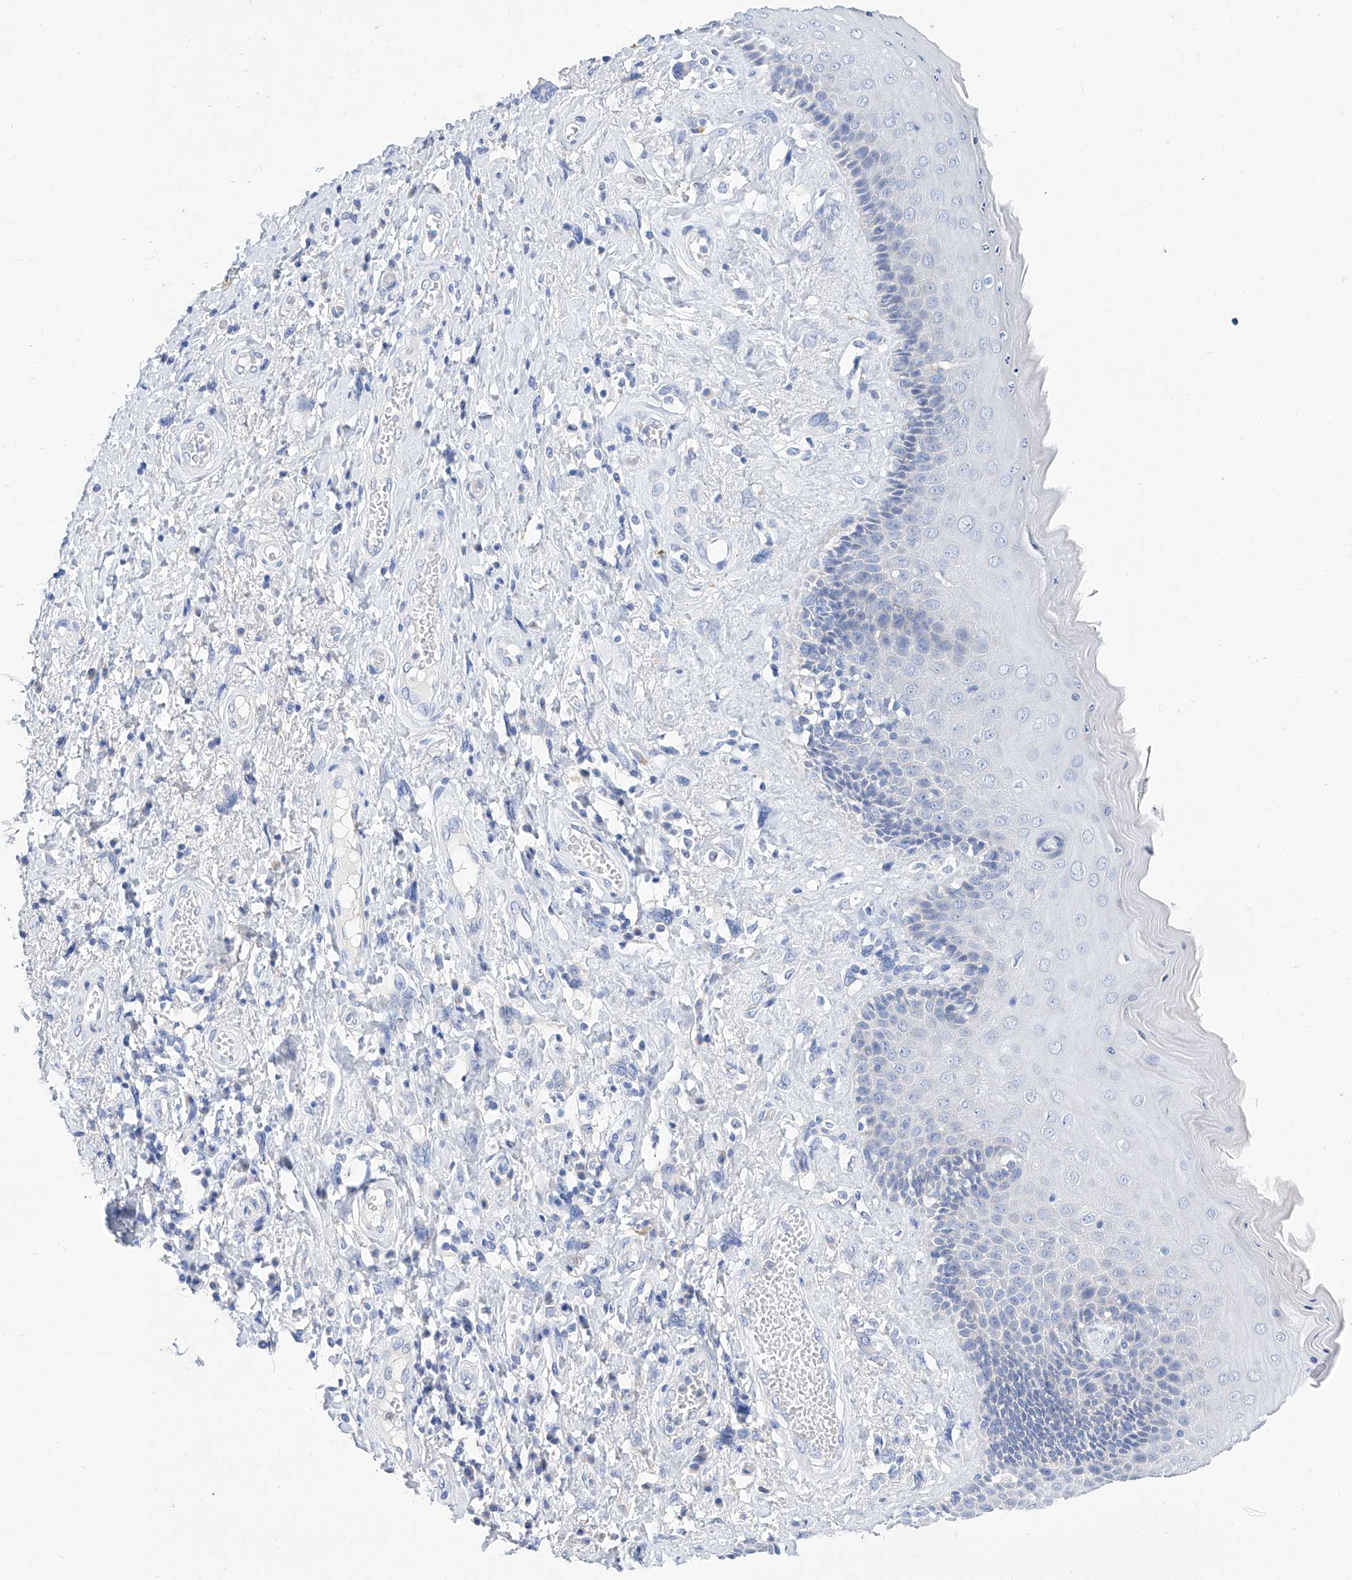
{"staining": {"intensity": "moderate", "quantity": "<25%", "location": "cytoplasmic/membranous"}, "tissue": "skin", "cell_type": "Epidermal cells", "image_type": "normal", "snomed": [{"axis": "morphology", "description": "Normal tissue, NOS"}, {"axis": "topography", "description": "Anal"}], "caption": "IHC micrograph of benign human skin stained for a protein (brown), which demonstrates low levels of moderate cytoplasmic/membranous staining in approximately <25% of epidermal cells.", "gene": "SLC25A29", "patient": {"sex": "male", "age": 69}}